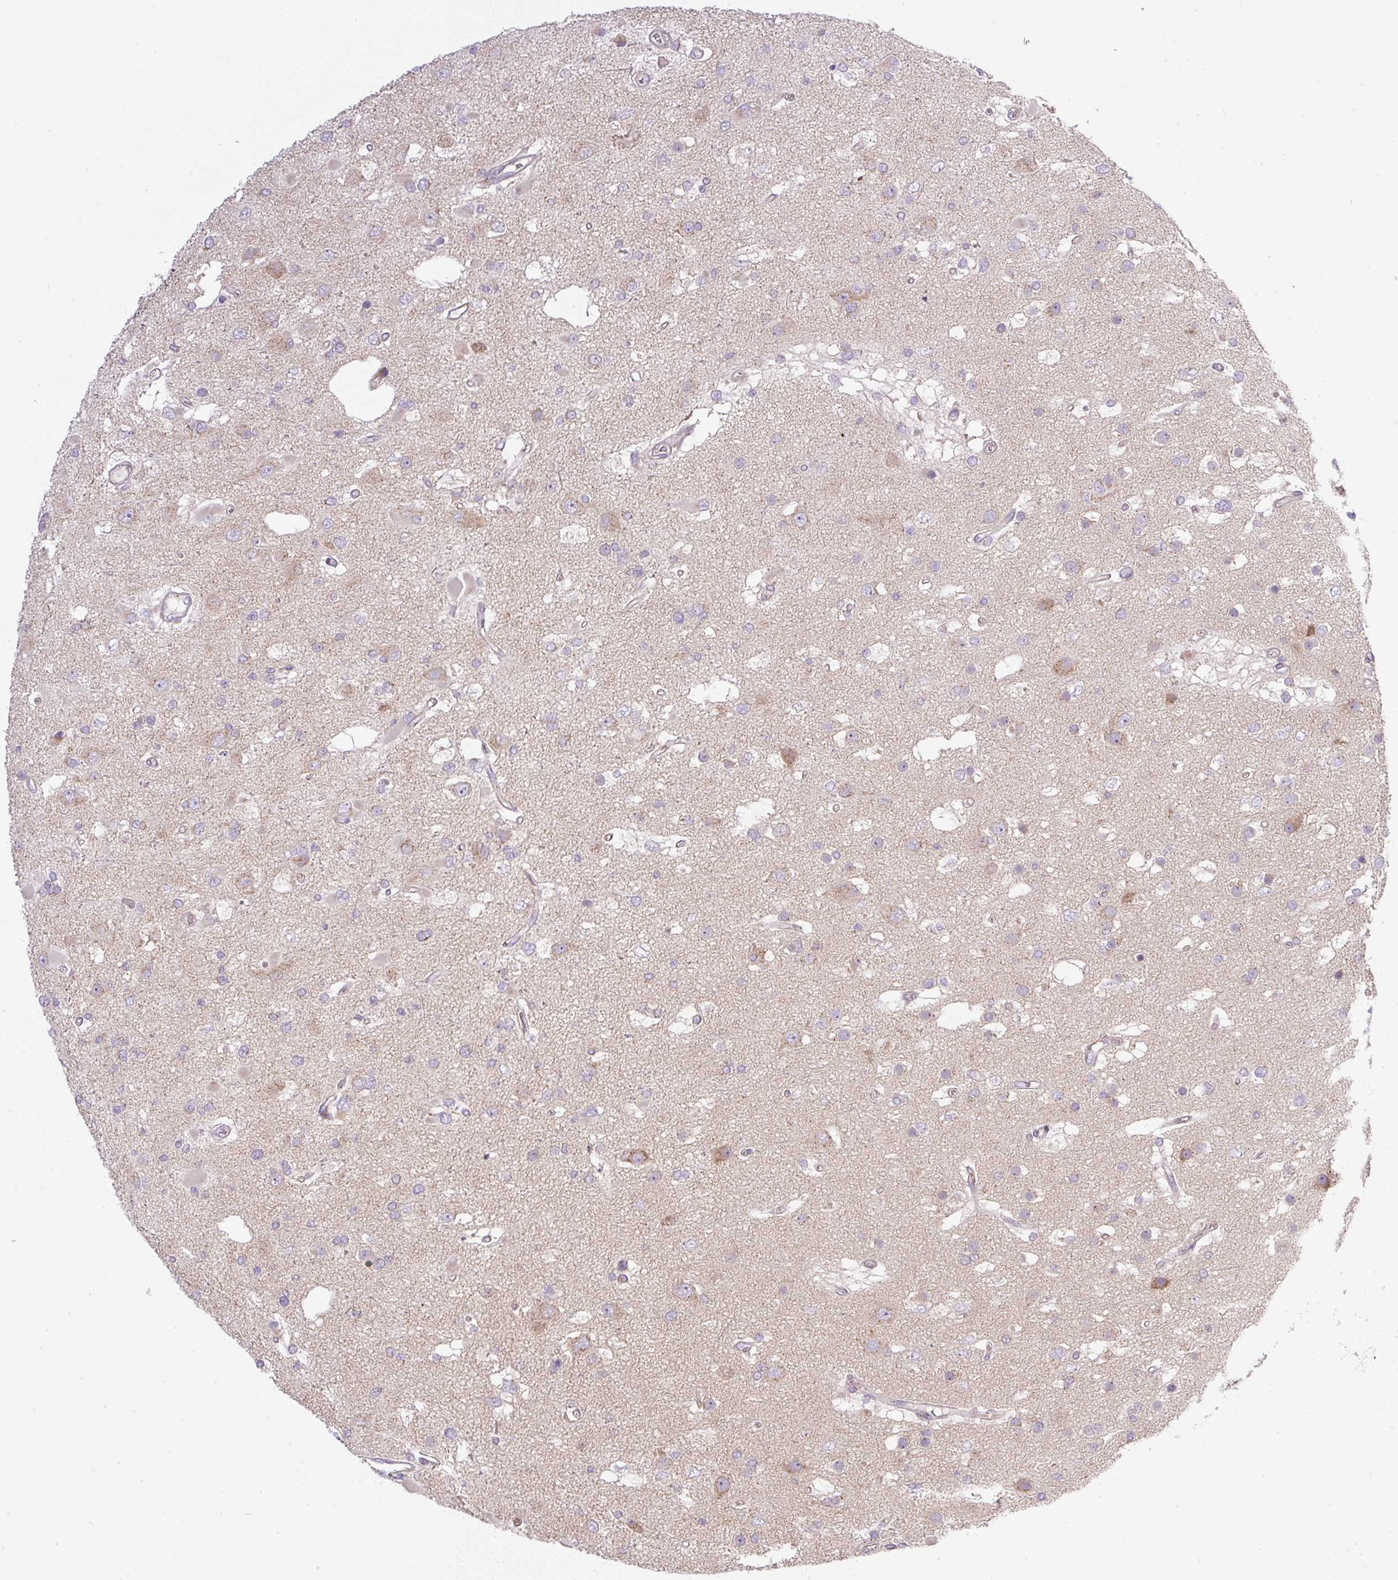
{"staining": {"intensity": "negative", "quantity": "none", "location": "none"}, "tissue": "glioma", "cell_type": "Tumor cells", "image_type": "cancer", "snomed": [{"axis": "morphology", "description": "Glioma, malignant, High grade"}, {"axis": "topography", "description": "Brain"}], "caption": "The micrograph exhibits no significant staining in tumor cells of glioma. (Brightfield microscopy of DAB (3,3'-diaminobenzidine) immunohistochemistry (IHC) at high magnification).", "gene": "MLX", "patient": {"sex": "male", "age": 53}}